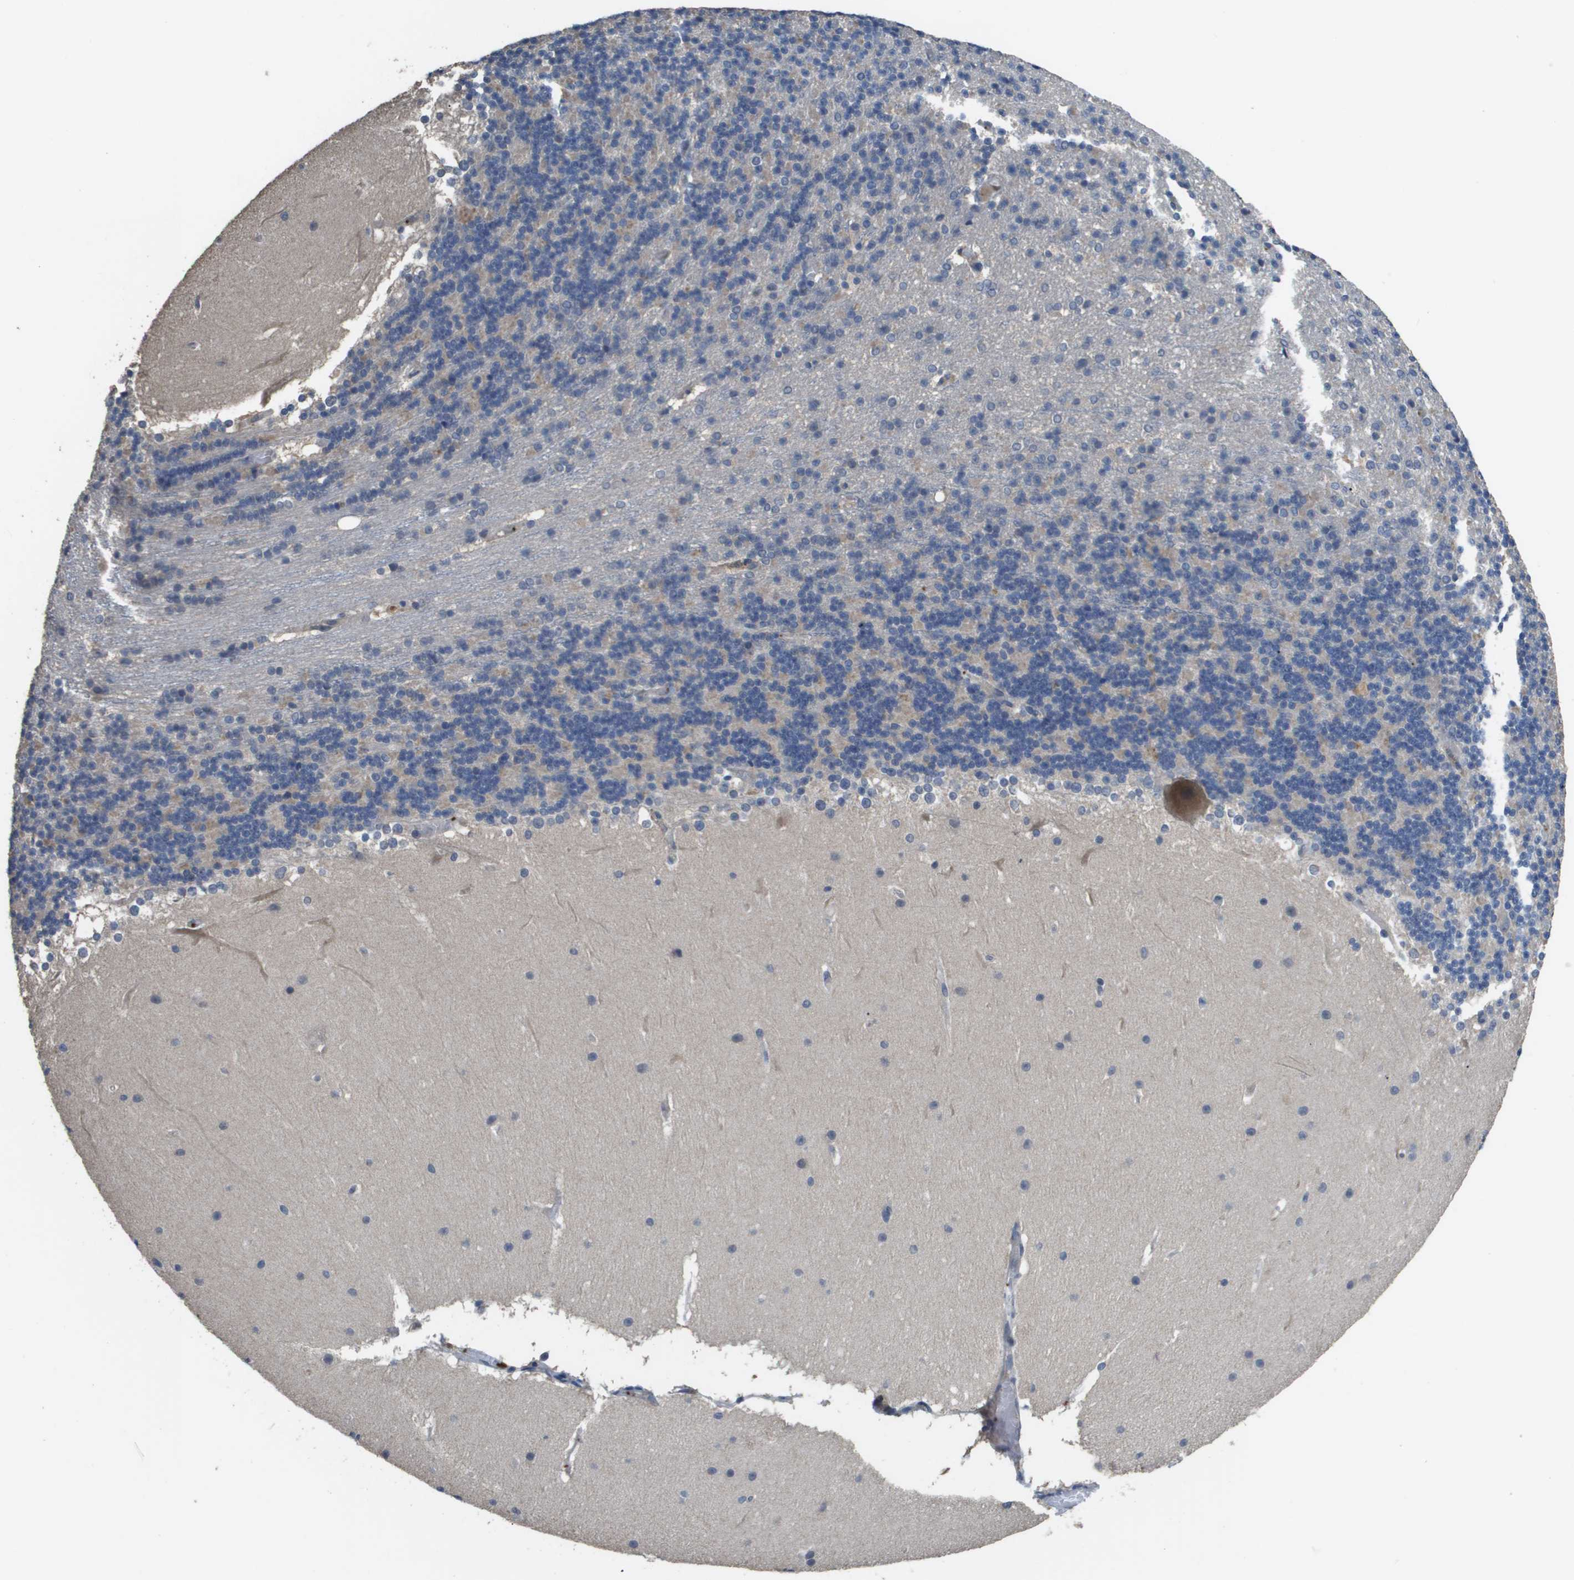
{"staining": {"intensity": "negative", "quantity": "none", "location": "none"}, "tissue": "cerebellum", "cell_type": "Cells in granular layer", "image_type": "normal", "snomed": [{"axis": "morphology", "description": "Normal tissue, NOS"}, {"axis": "topography", "description": "Cerebellum"}], "caption": "Cells in granular layer are negative for brown protein staining in normal cerebellum. Brightfield microscopy of immunohistochemistry (IHC) stained with DAB (3,3'-diaminobenzidine) (brown) and hematoxylin (blue), captured at high magnification.", "gene": "RAB27B", "patient": {"sex": "female", "age": 19}}